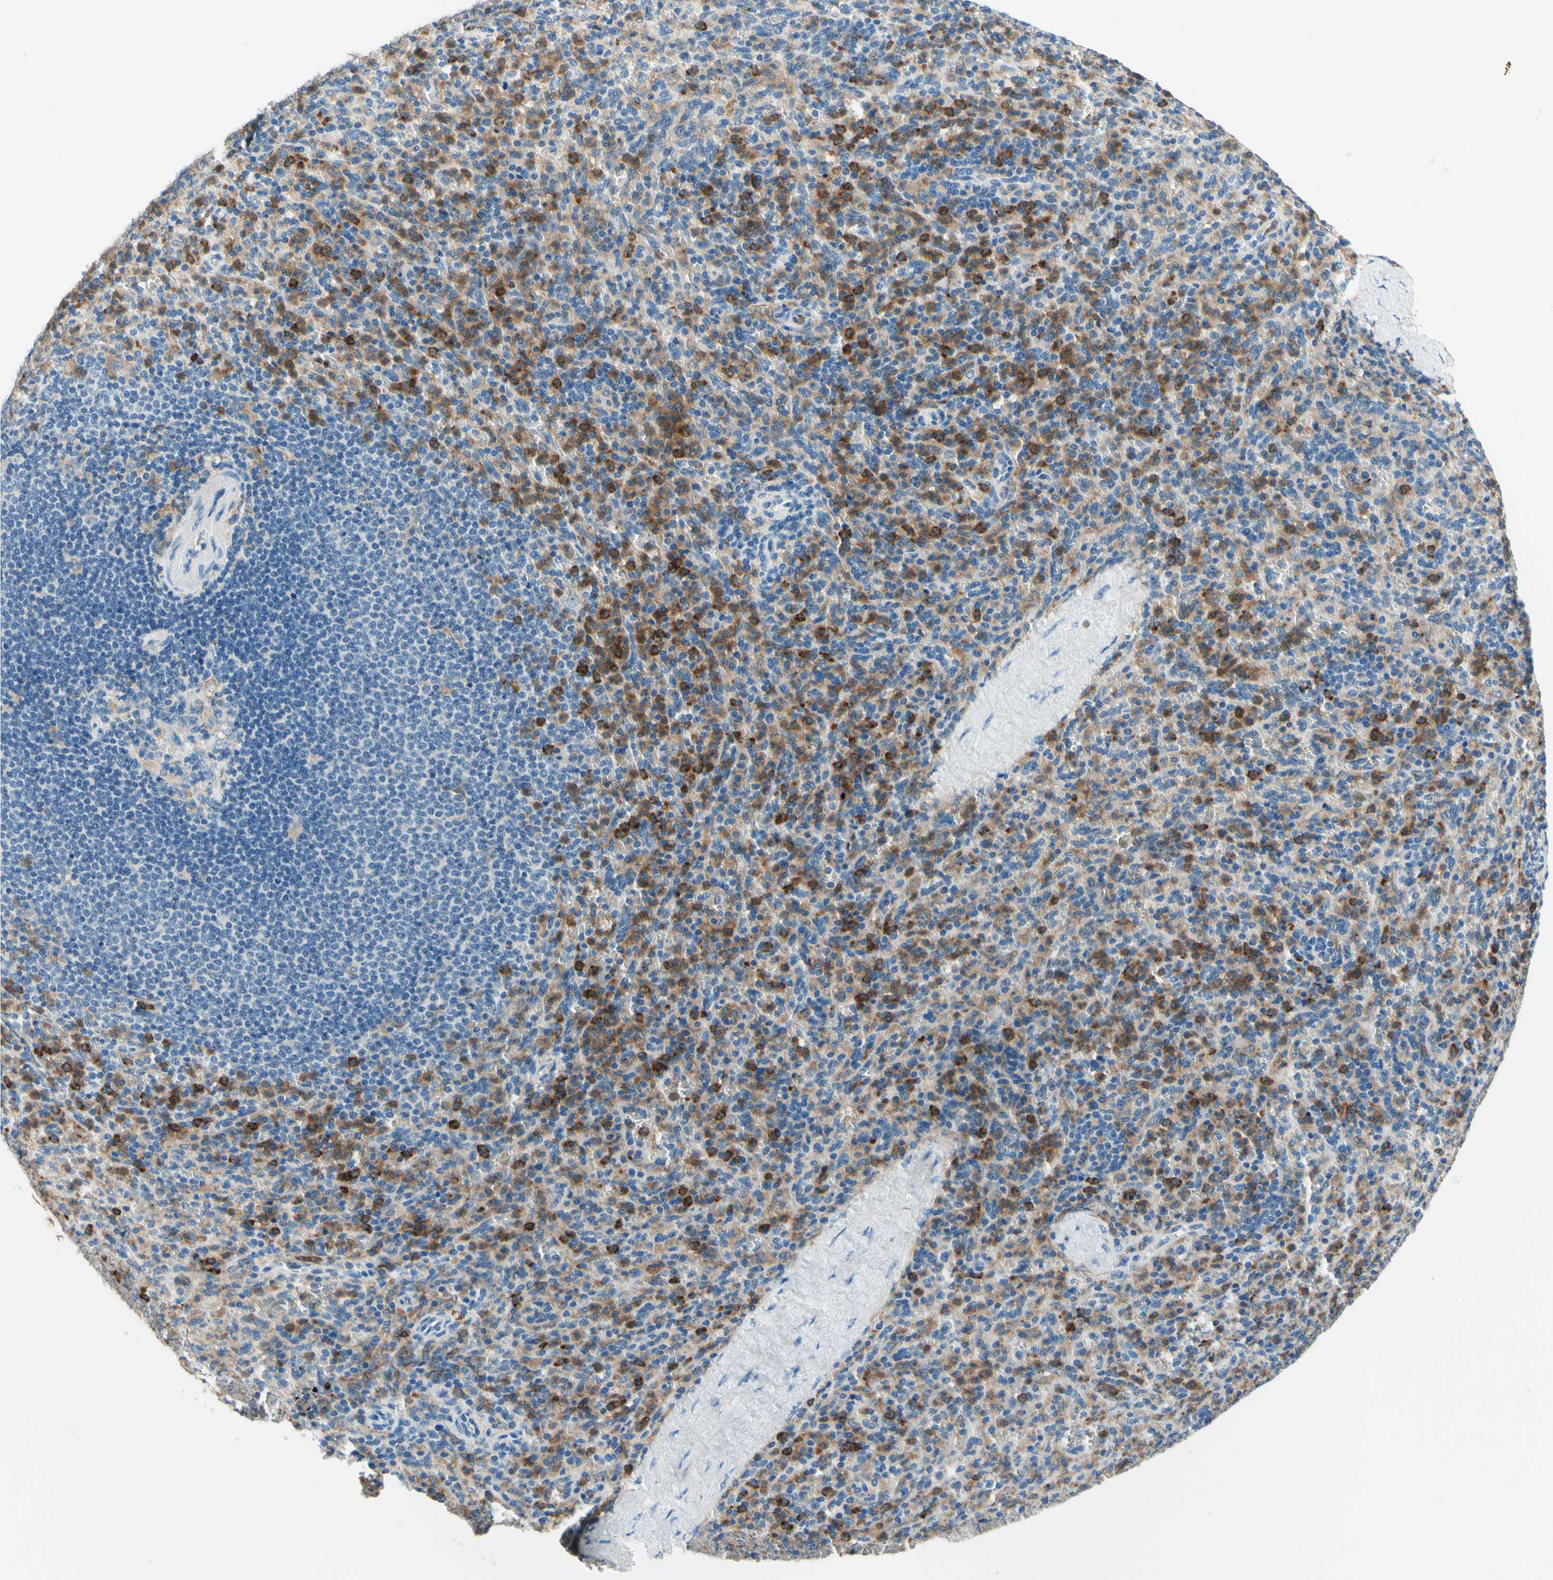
{"staining": {"intensity": "moderate", "quantity": "25%-75%", "location": "cytoplasmic/membranous"}, "tissue": "spleen", "cell_type": "Cells in red pulp", "image_type": "normal", "snomed": [{"axis": "morphology", "description": "Normal tissue, NOS"}, {"axis": "topography", "description": "Spleen"}], "caption": "This is an image of immunohistochemistry staining of benign spleen, which shows moderate staining in the cytoplasmic/membranous of cells in red pulp.", "gene": "SIGLEC9", "patient": {"sex": "male", "age": 36}}